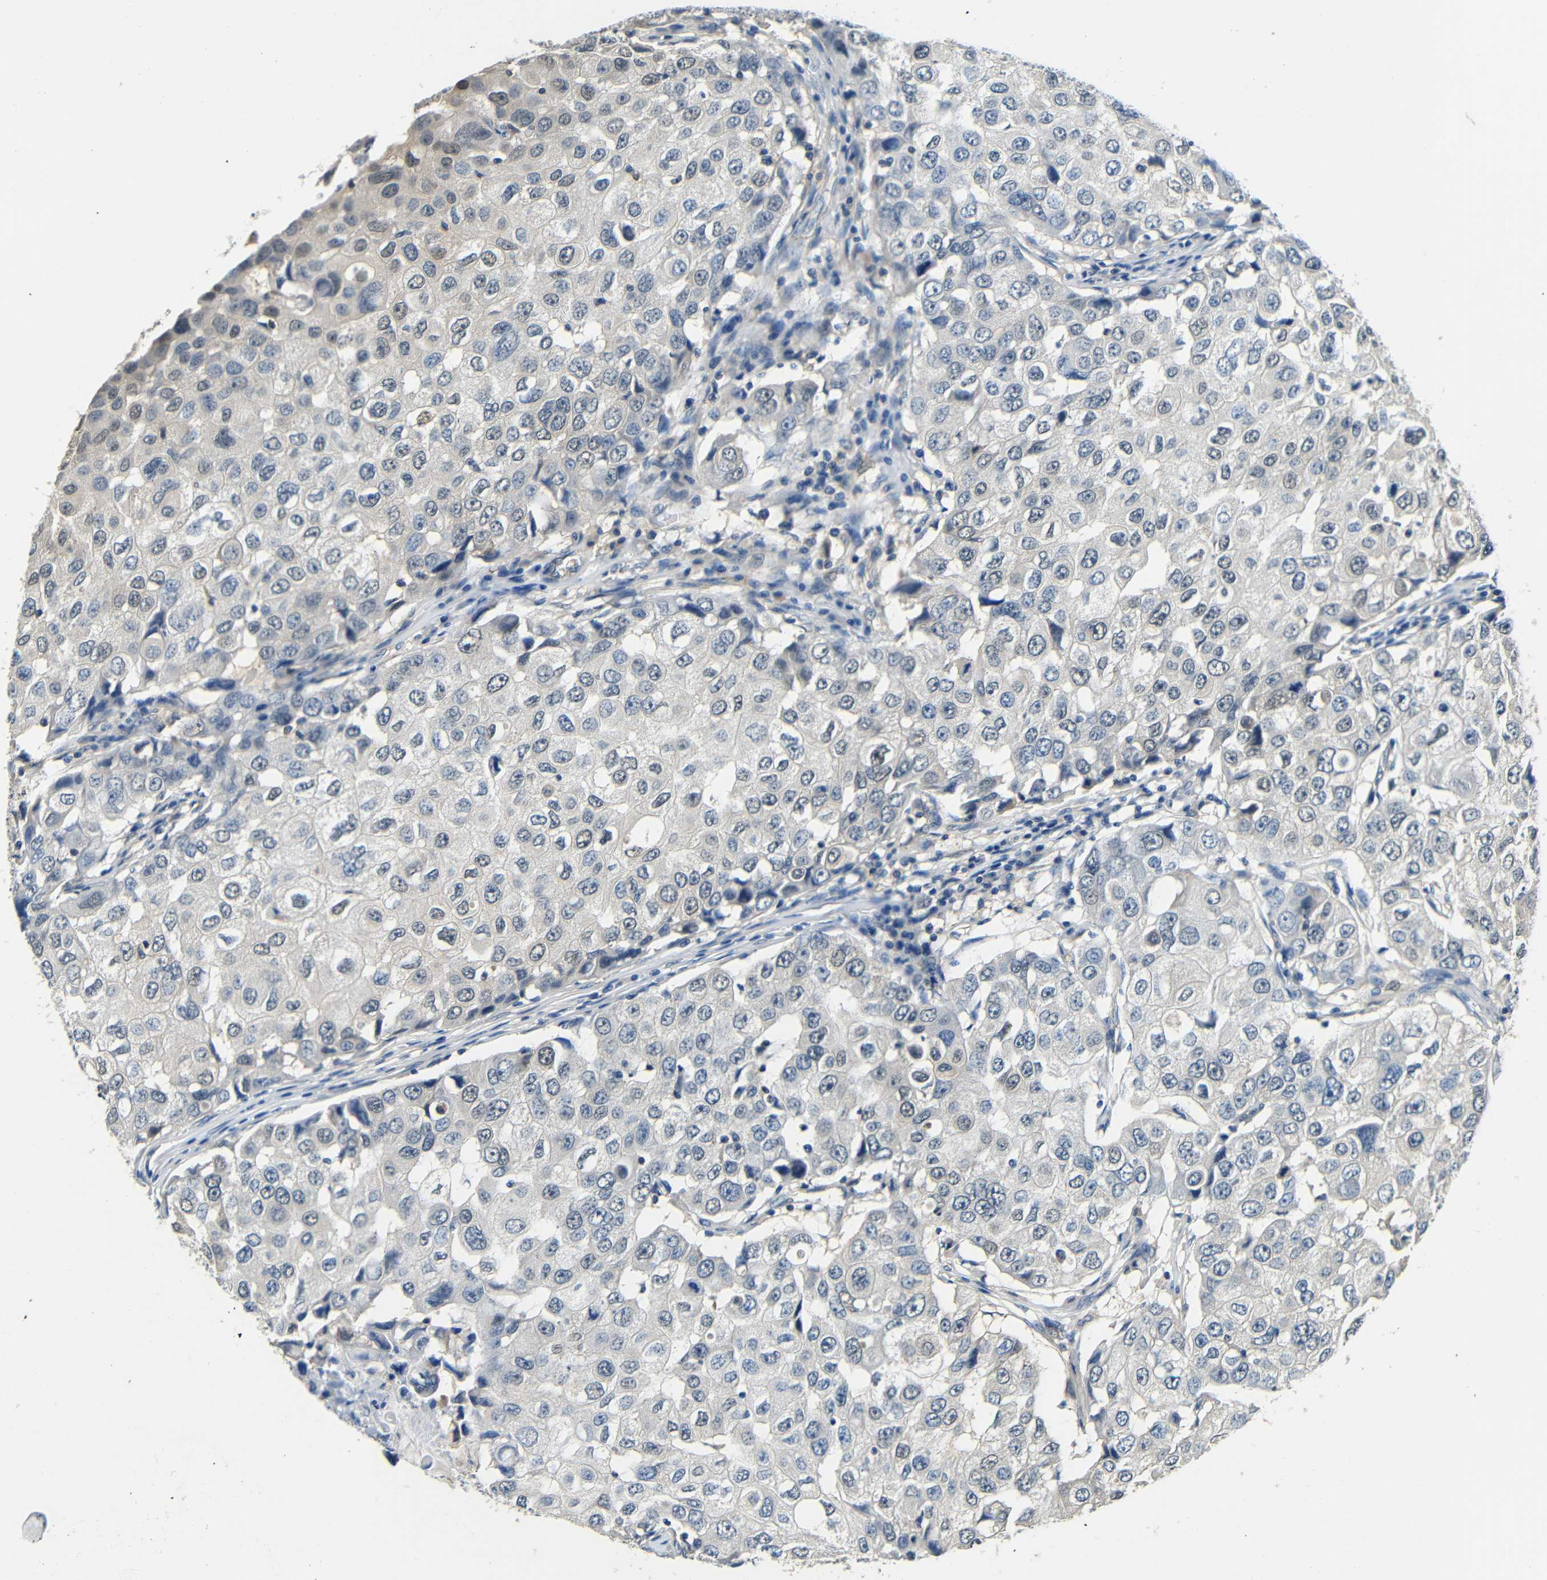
{"staining": {"intensity": "negative", "quantity": "none", "location": "none"}, "tissue": "breast cancer", "cell_type": "Tumor cells", "image_type": "cancer", "snomed": [{"axis": "morphology", "description": "Duct carcinoma"}, {"axis": "topography", "description": "Breast"}], "caption": "Immunohistochemistry (IHC) micrograph of neoplastic tissue: infiltrating ductal carcinoma (breast) stained with DAB (3,3'-diaminobenzidine) reveals no significant protein staining in tumor cells. (DAB (3,3'-diaminobenzidine) immunohistochemistry (IHC), high magnification).", "gene": "ADAP1", "patient": {"sex": "female", "age": 27}}